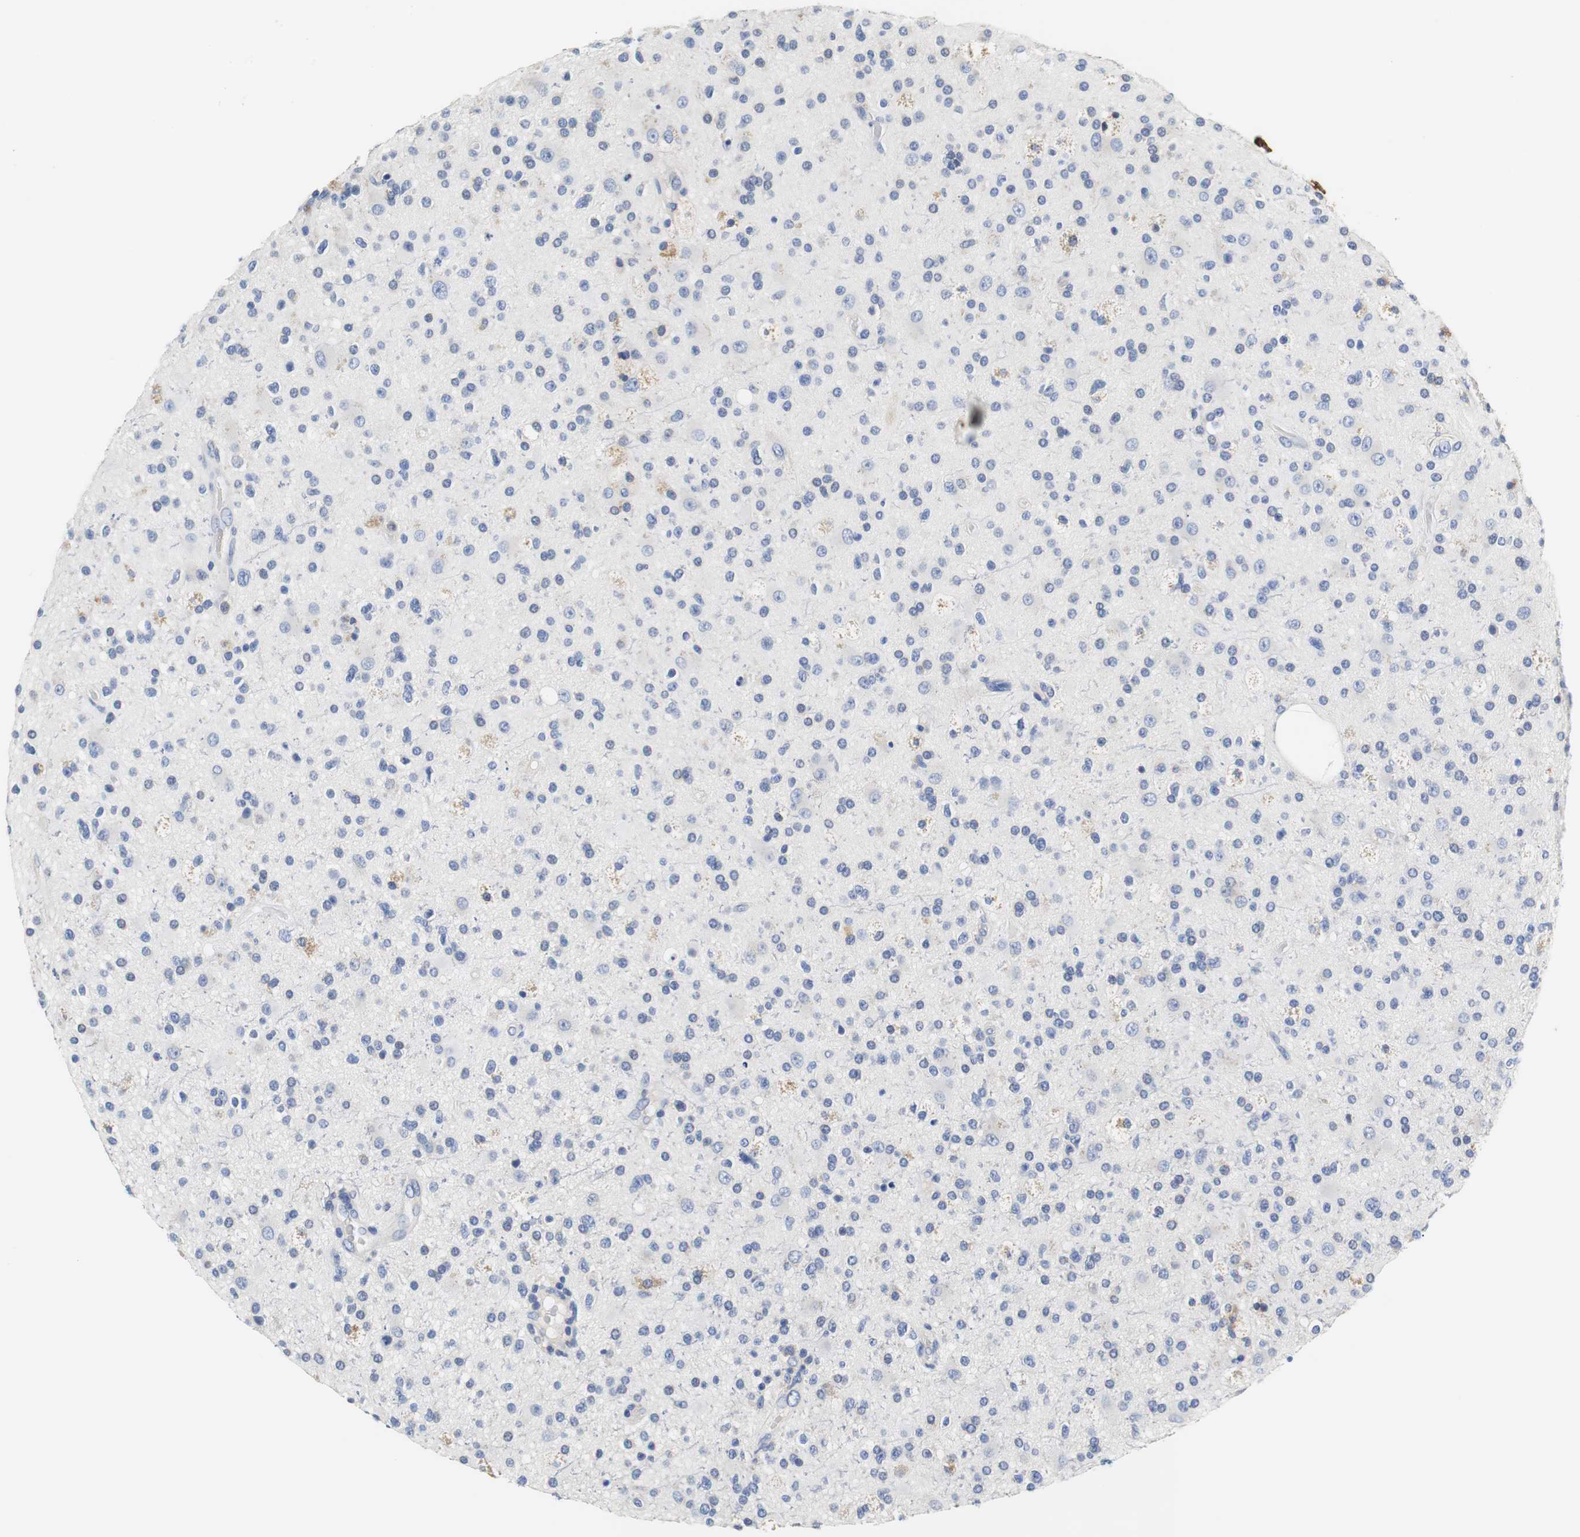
{"staining": {"intensity": "weak", "quantity": "<25%", "location": "cytoplasmic/membranous"}, "tissue": "glioma", "cell_type": "Tumor cells", "image_type": "cancer", "snomed": [{"axis": "morphology", "description": "Glioma, malignant, High grade"}, {"axis": "topography", "description": "Brain"}], "caption": "IHC photomicrograph of neoplastic tissue: malignant high-grade glioma stained with DAB (3,3'-diaminobenzidine) displays no significant protein positivity in tumor cells.", "gene": "PCK1", "patient": {"sex": "male", "age": 33}}